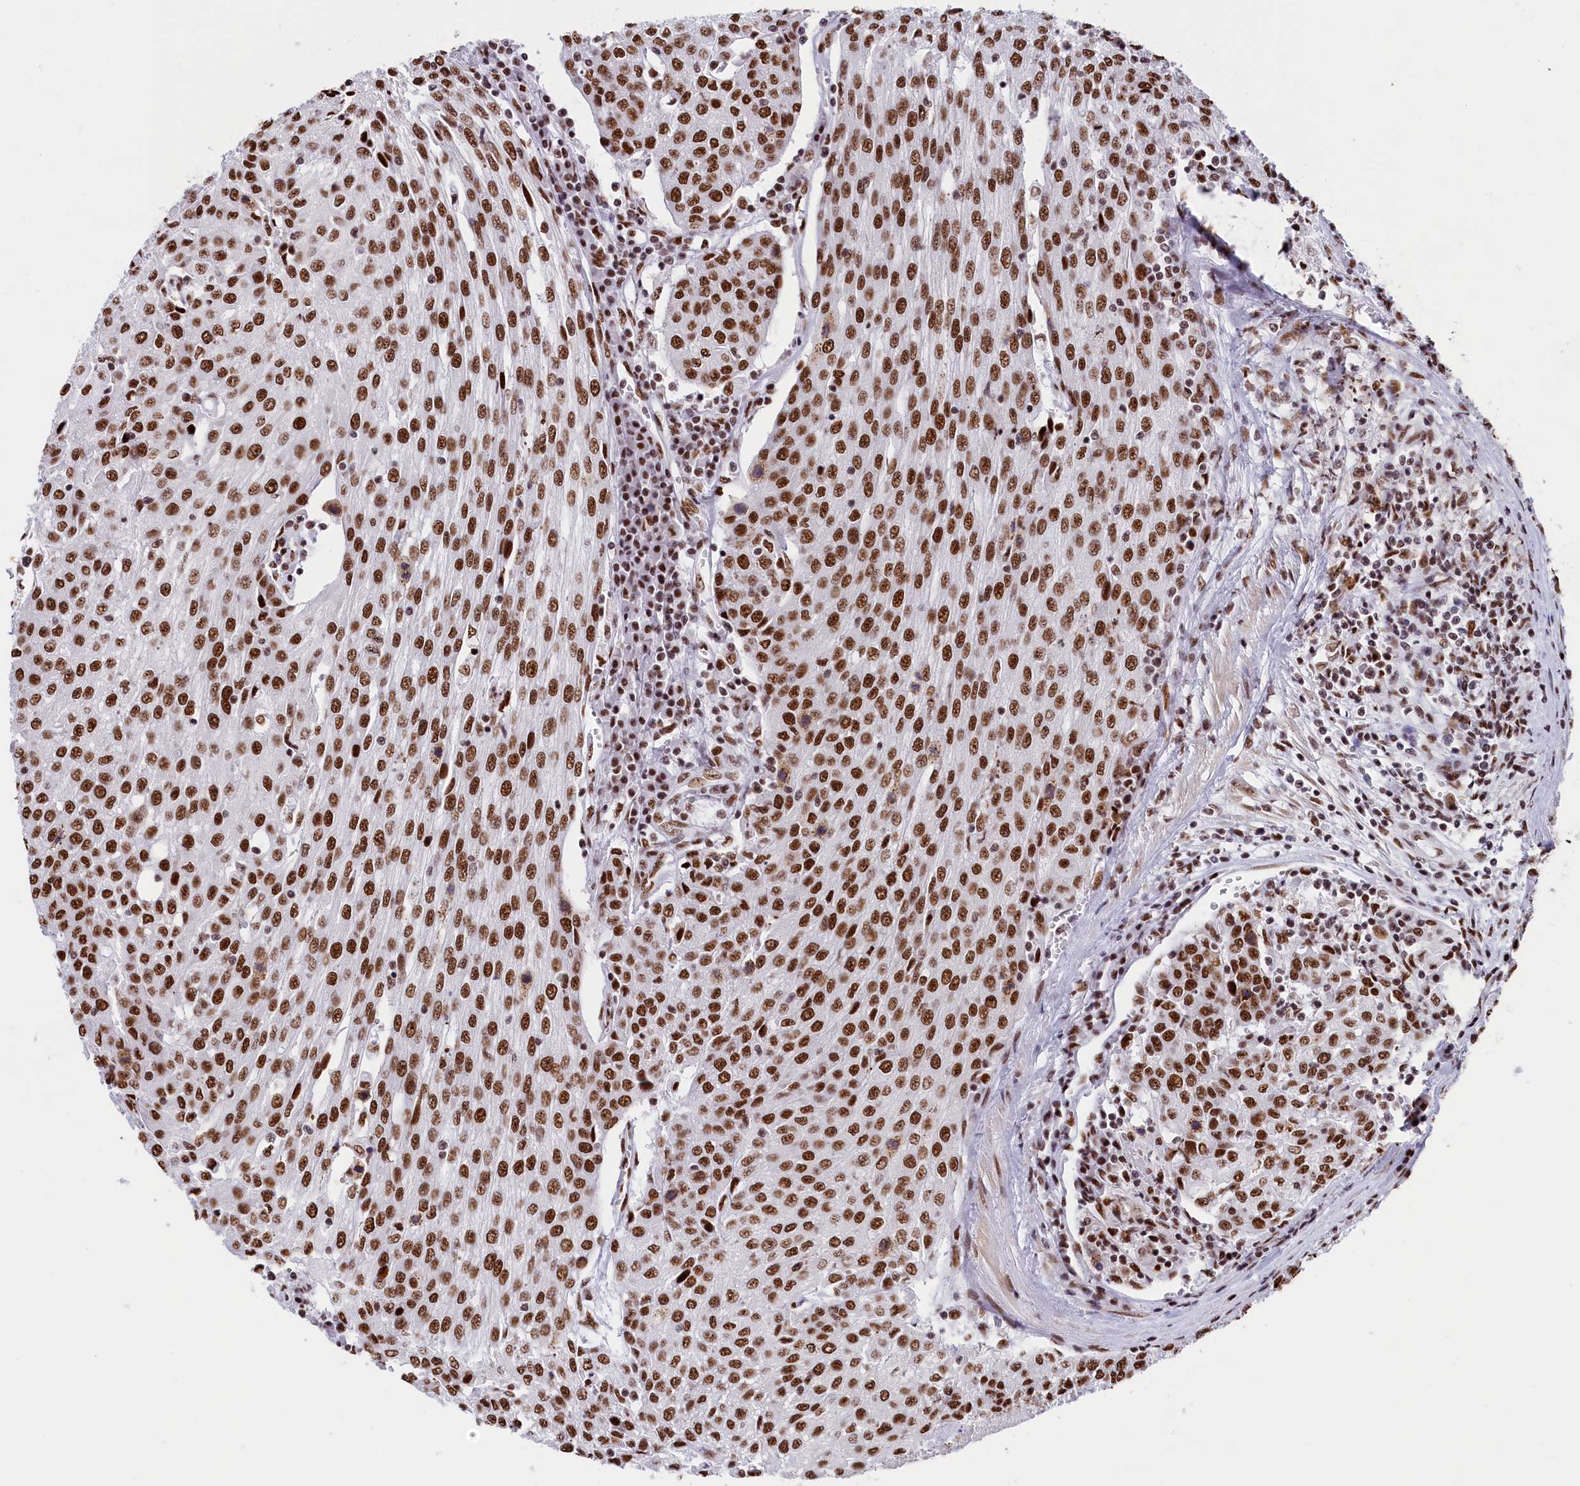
{"staining": {"intensity": "strong", "quantity": ">75%", "location": "nuclear"}, "tissue": "urothelial cancer", "cell_type": "Tumor cells", "image_type": "cancer", "snomed": [{"axis": "morphology", "description": "Urothelial carcinoma, High grade"}, {"axis": "topography", "description": "Urinary bladder"}], "caption": "Protein expression analysis of human urothelial carcinoma (high-grade) reveals strong nuclear expression in approximately >75% of tumor cells.", "gene": "SNRNP70", "patient": {"sex": "female", "age": 85}}